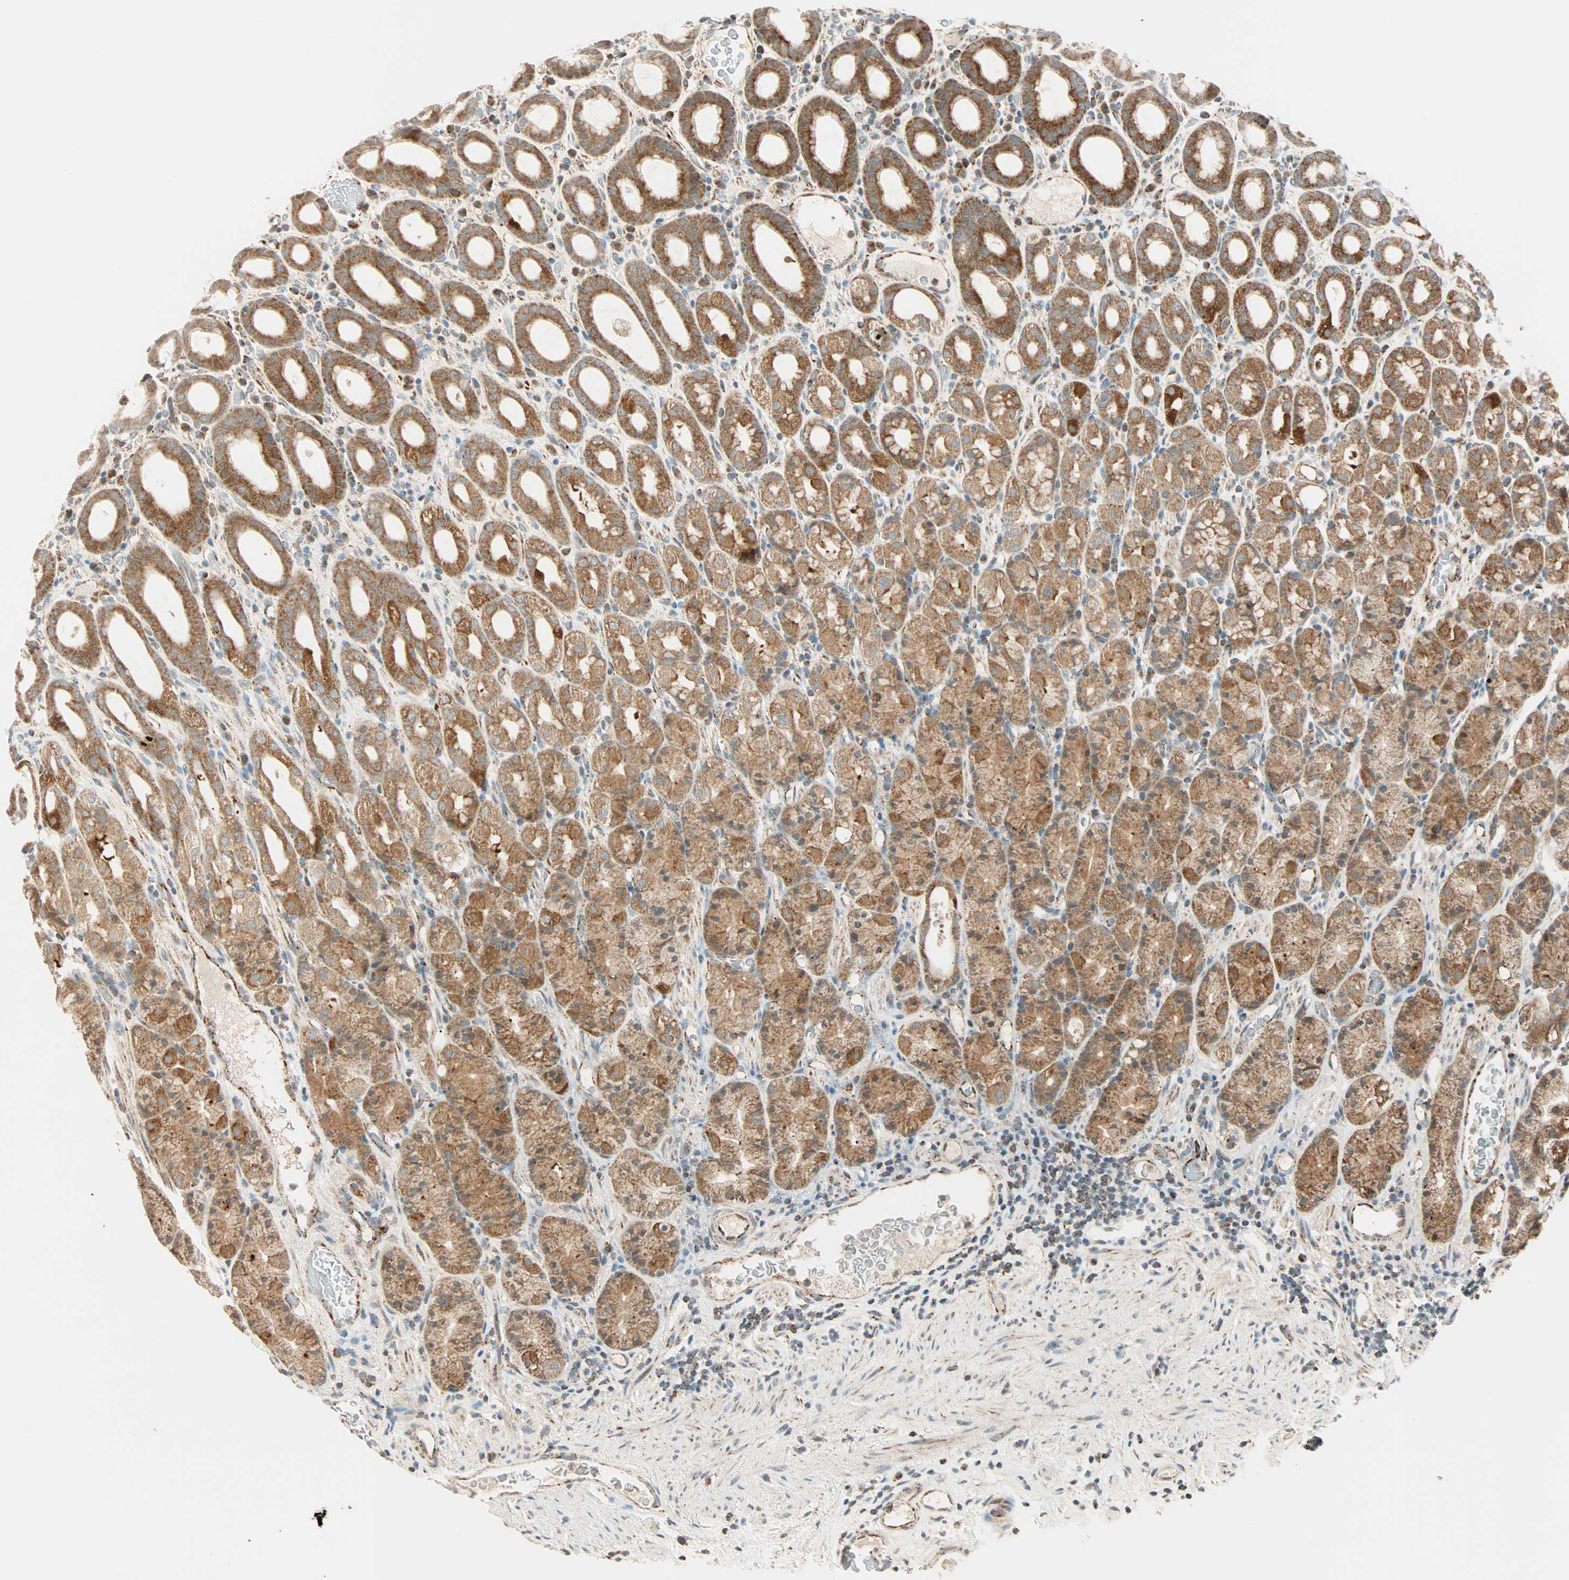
{"staining": {"intensity": "moderate", "quantity": ">75%", "location": "cytoplasmic/membranous"}, "tissue": "stomach", "cell_type": "Glandular cells", "image_type": "normal", "snomed": [{"axis": "morphology", "description": "Normal tissue, NOS"}, {"axis": "topography", "description": "Stomach, upper"}], "caption": "Stomach stained with immunohistochemistry (IHC) reveals moderate cytoplasmic/membranous expression in approximately >75% of glandular cells.", "gene": "SPRY4", "patient": {"sex": "male", "age": 68}}